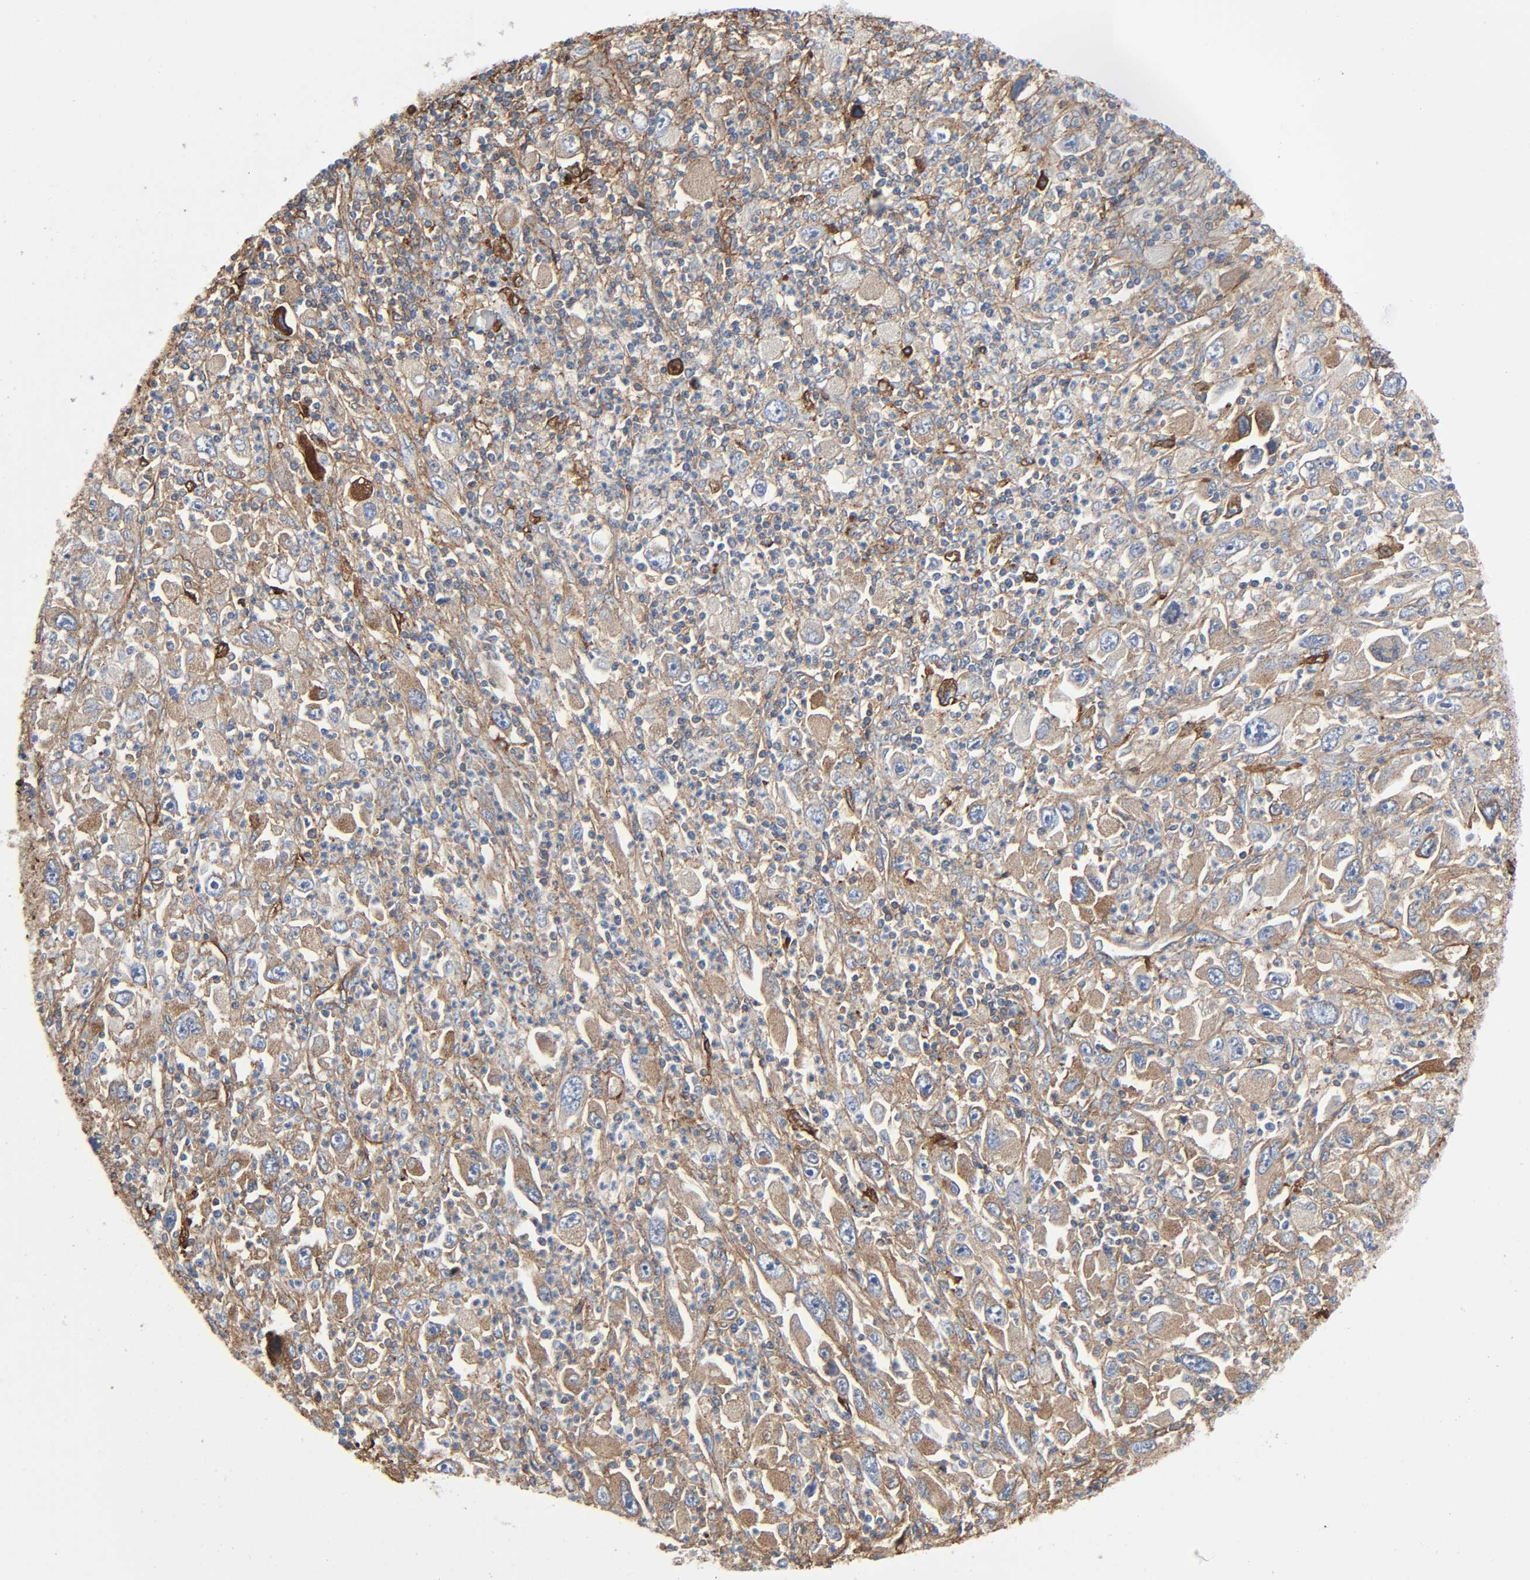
{"staining": {"intensity": "weak", "quantity": ">75%", "location": "cytoplasmic/membranous"}, "tissue": "melanoma", "cell_type": "Tumor cells", "image_type": "cancer", "snomed": [{"axis": "morphology", "description": "Malignant melanoma, Metastatic site"}, {"axis": "topography", "description": "Skin"}], "caption": "The micrograph exhibits staining of malignant melanoma (metastatic site), revealing weak cytoplasmic/membranous protein staining (brown color) within tumor cells.", "gene": "C3", "patient": {"sex": "female", "age": 56}}